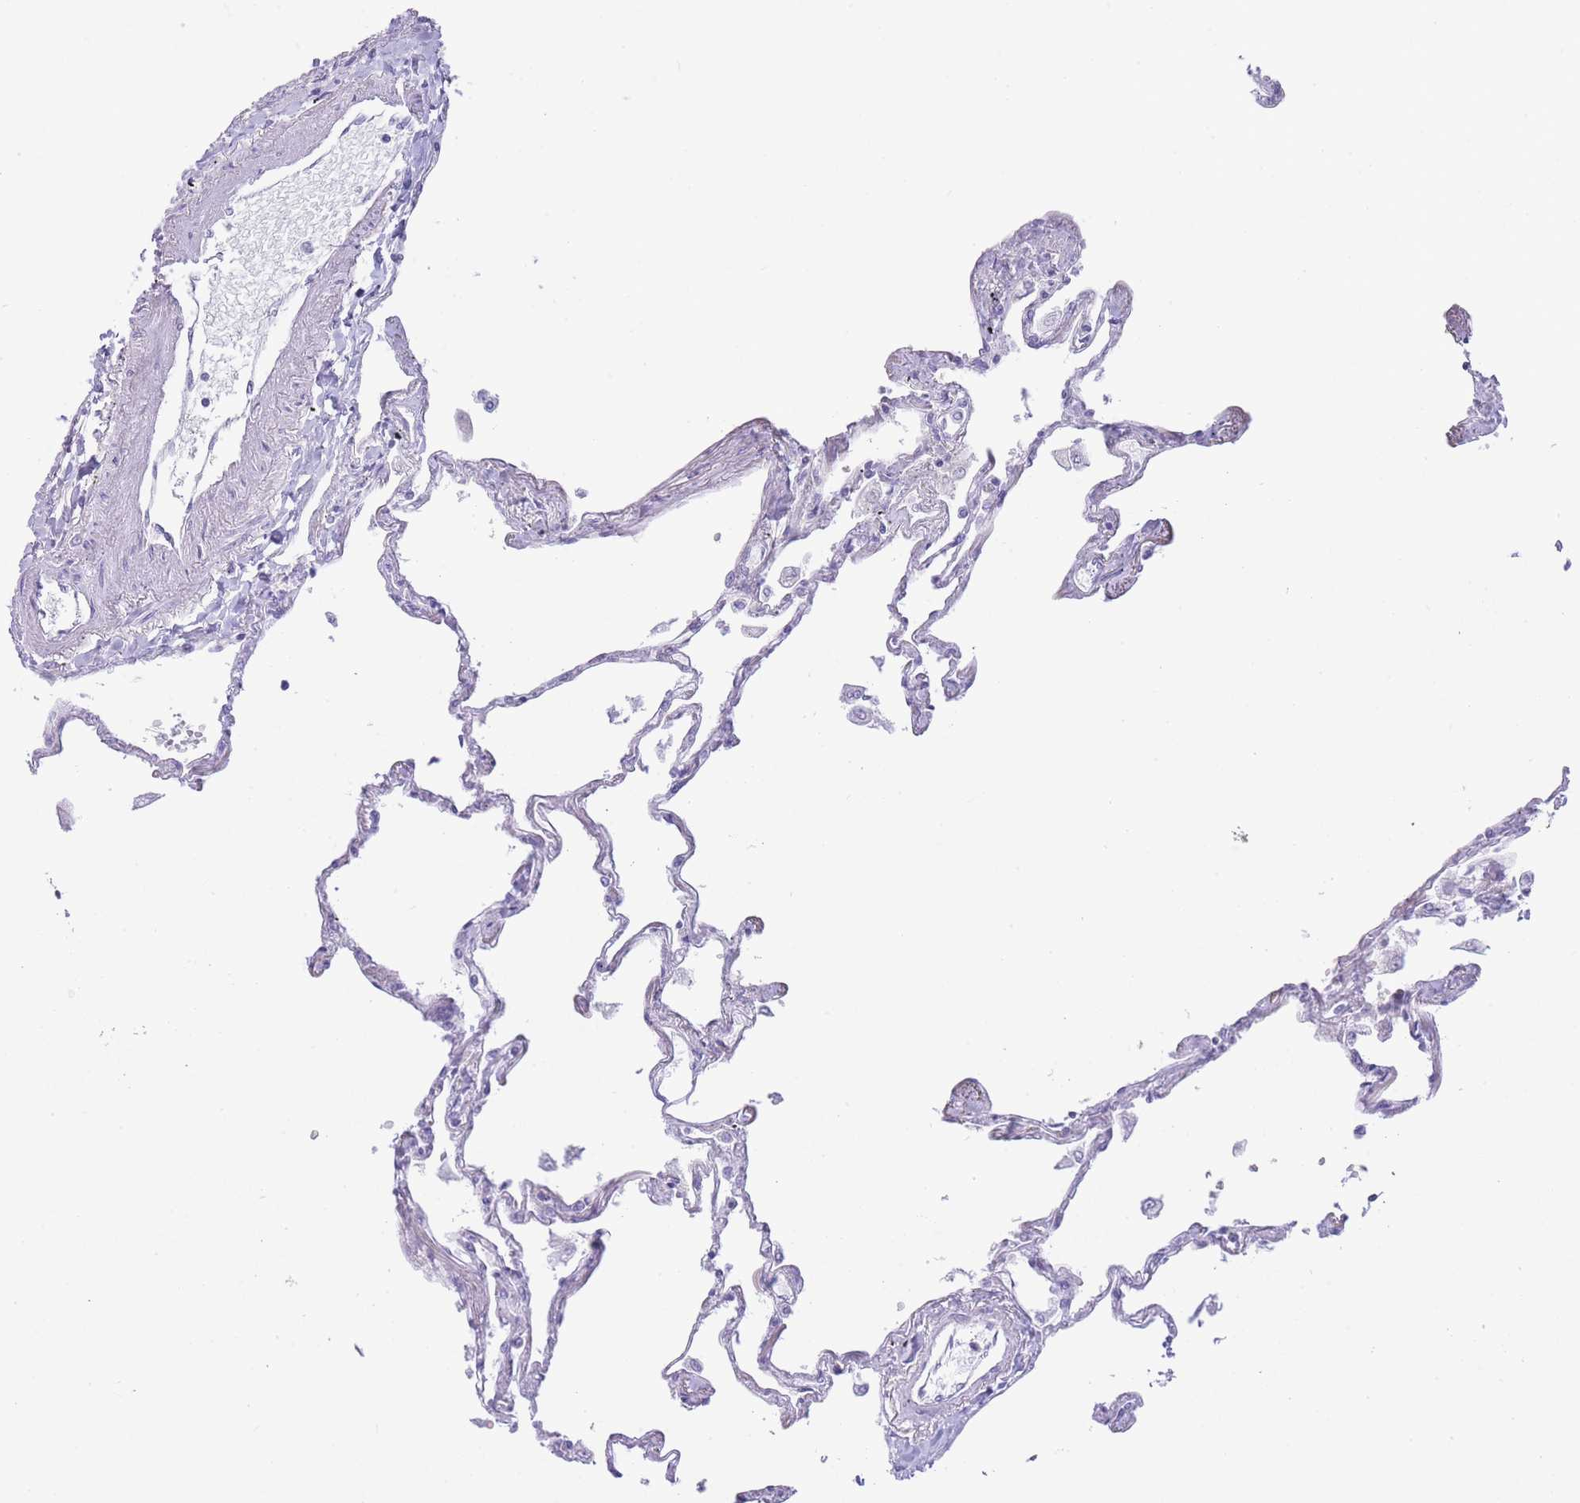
{"staining": {"intensity": "negative", "quantity": "none", "location": "none"}, "tissue": "lung", "cell_type": "Alveolar cells", "image_type": "normal", "snomed": [{"axis": "morphology", "description": "Normal tissue, NOS"}, {"axis": "topography", "description": "Lung"}], "caption": "IHC photomicrograph of benign lung stained for a protein (brown), which shows no staining in alveolar cells.", "gene": "ZNF212", "patient": {"sex": "female", "age": 67}}